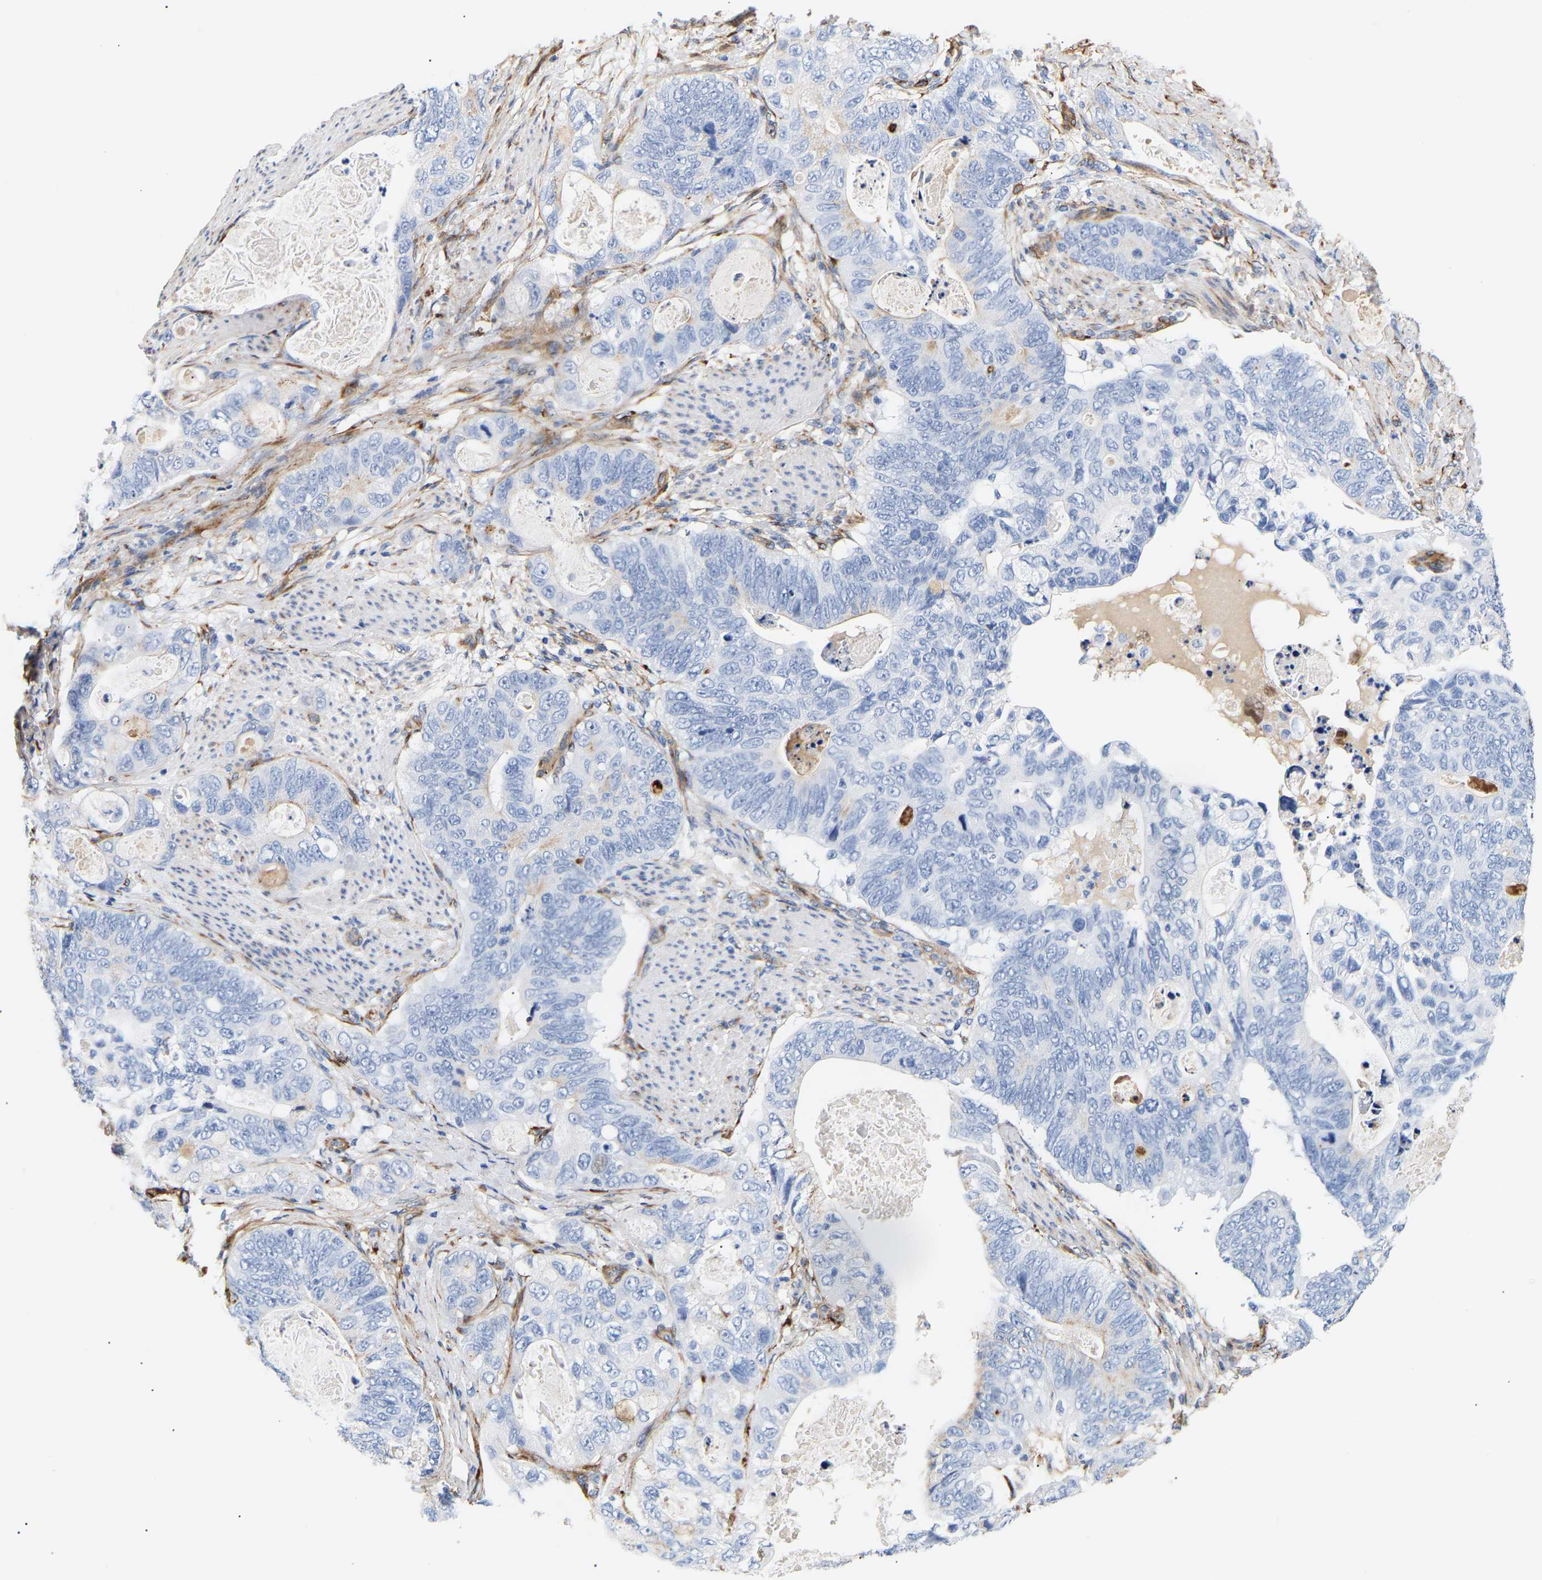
{"staining": {"intensity": "negative", "quantity": "none", "location": "none"}, "tissue": "stomach cancer", "cell_type": "Tumor cells", "image_type": "cancer", "snomed": [{"axis": "morphology", "description": "Normal tissue, NOS"}, {"axis": "morphology", "description": "Adenocarcinoma, NOS"}, {"axis": "topography", "description": "Stomach"}], "caption": "Tumor cells show no significant protein expression in adenocarcinoma (stomach).", "gene": "IGFBP7", "patient": {"sex": "female", "age": 89}}